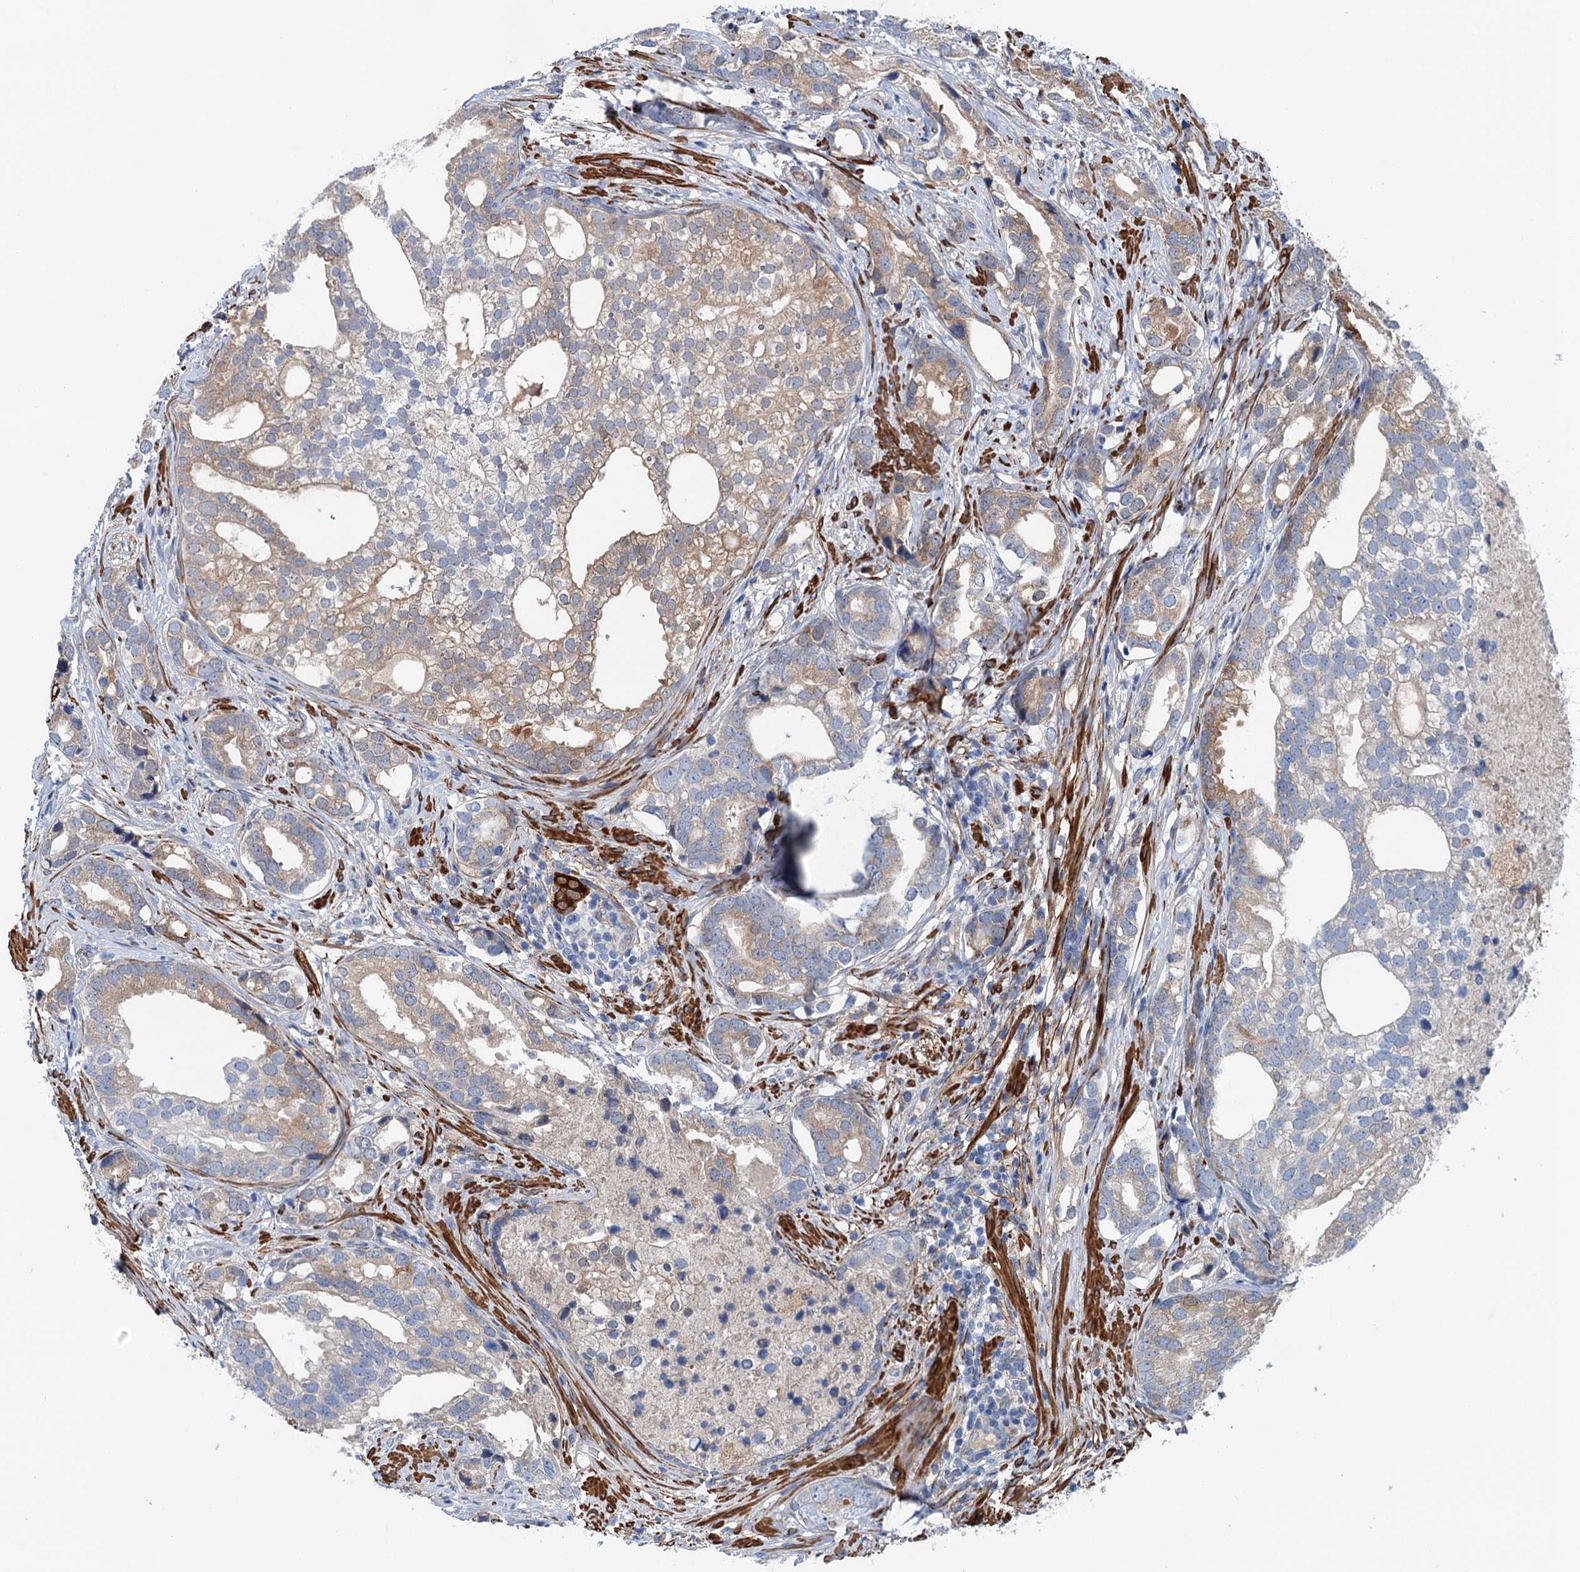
{"staining": {"intensity": "weak", "quantity": "25%-75%", "location": "cytoplasmic/membranous"}, "tissue": "prostate cancer", "cell_type": "Tumor cells", "image_type": "cancer", "snomed": [{"axis": "morphology", "description": "Adenocarcinoma, High grade"}, {"axis": "topography", "description": "Prostate"}], "caption": "Protein staining of prostate cancer (high-grade adenocarcinoma) tissue demonstrates weak cytoplasmic/membranous positivity in about 25%-75% of tumor cells. The staining is performed using DAB brown chromogen to label protein expression. The nuclei are counter-stained blue using hematoxylin.", "gene": "CSTPP1", "patient": {"sex": "male", "age": 75}}